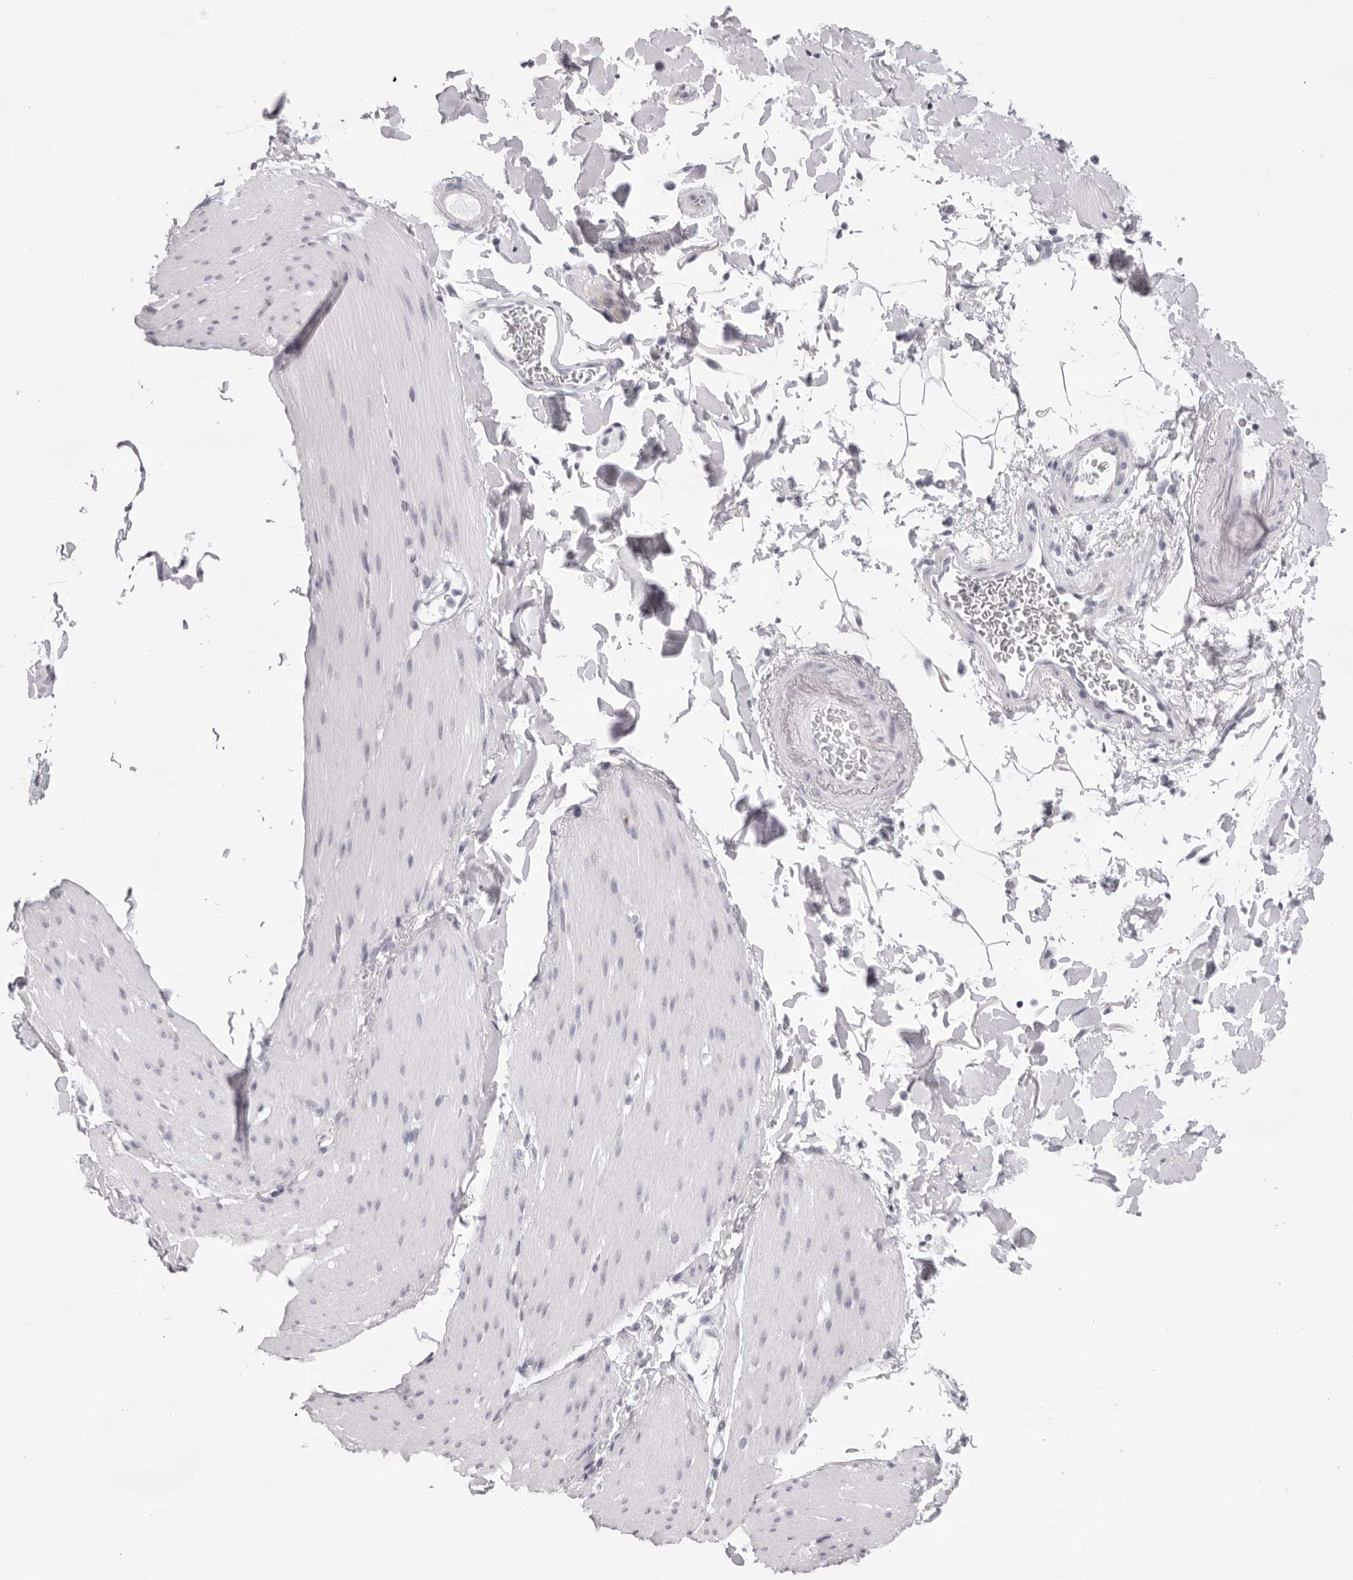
{"staining": {"intensity": "negative", "quantity": "none", "location": "none"}, "tissue": "smooth muscle", "cell_type": "Smooth muscle cells", "image_type": "normal", "snomed": [{"axis": "morphology", "description": "Normal tissue, NOS"}, {"axis": "topography", "description": "Smooth muscle"}, {"axis": "topography", "description": "Small intestine"}], "caption": "This is an immunohistochemistry image of benign smooth muscle. There is no staining in smooth muscle cells.", "gene": "SMIM2", "patient": {"sex": "female", "age": 84}}